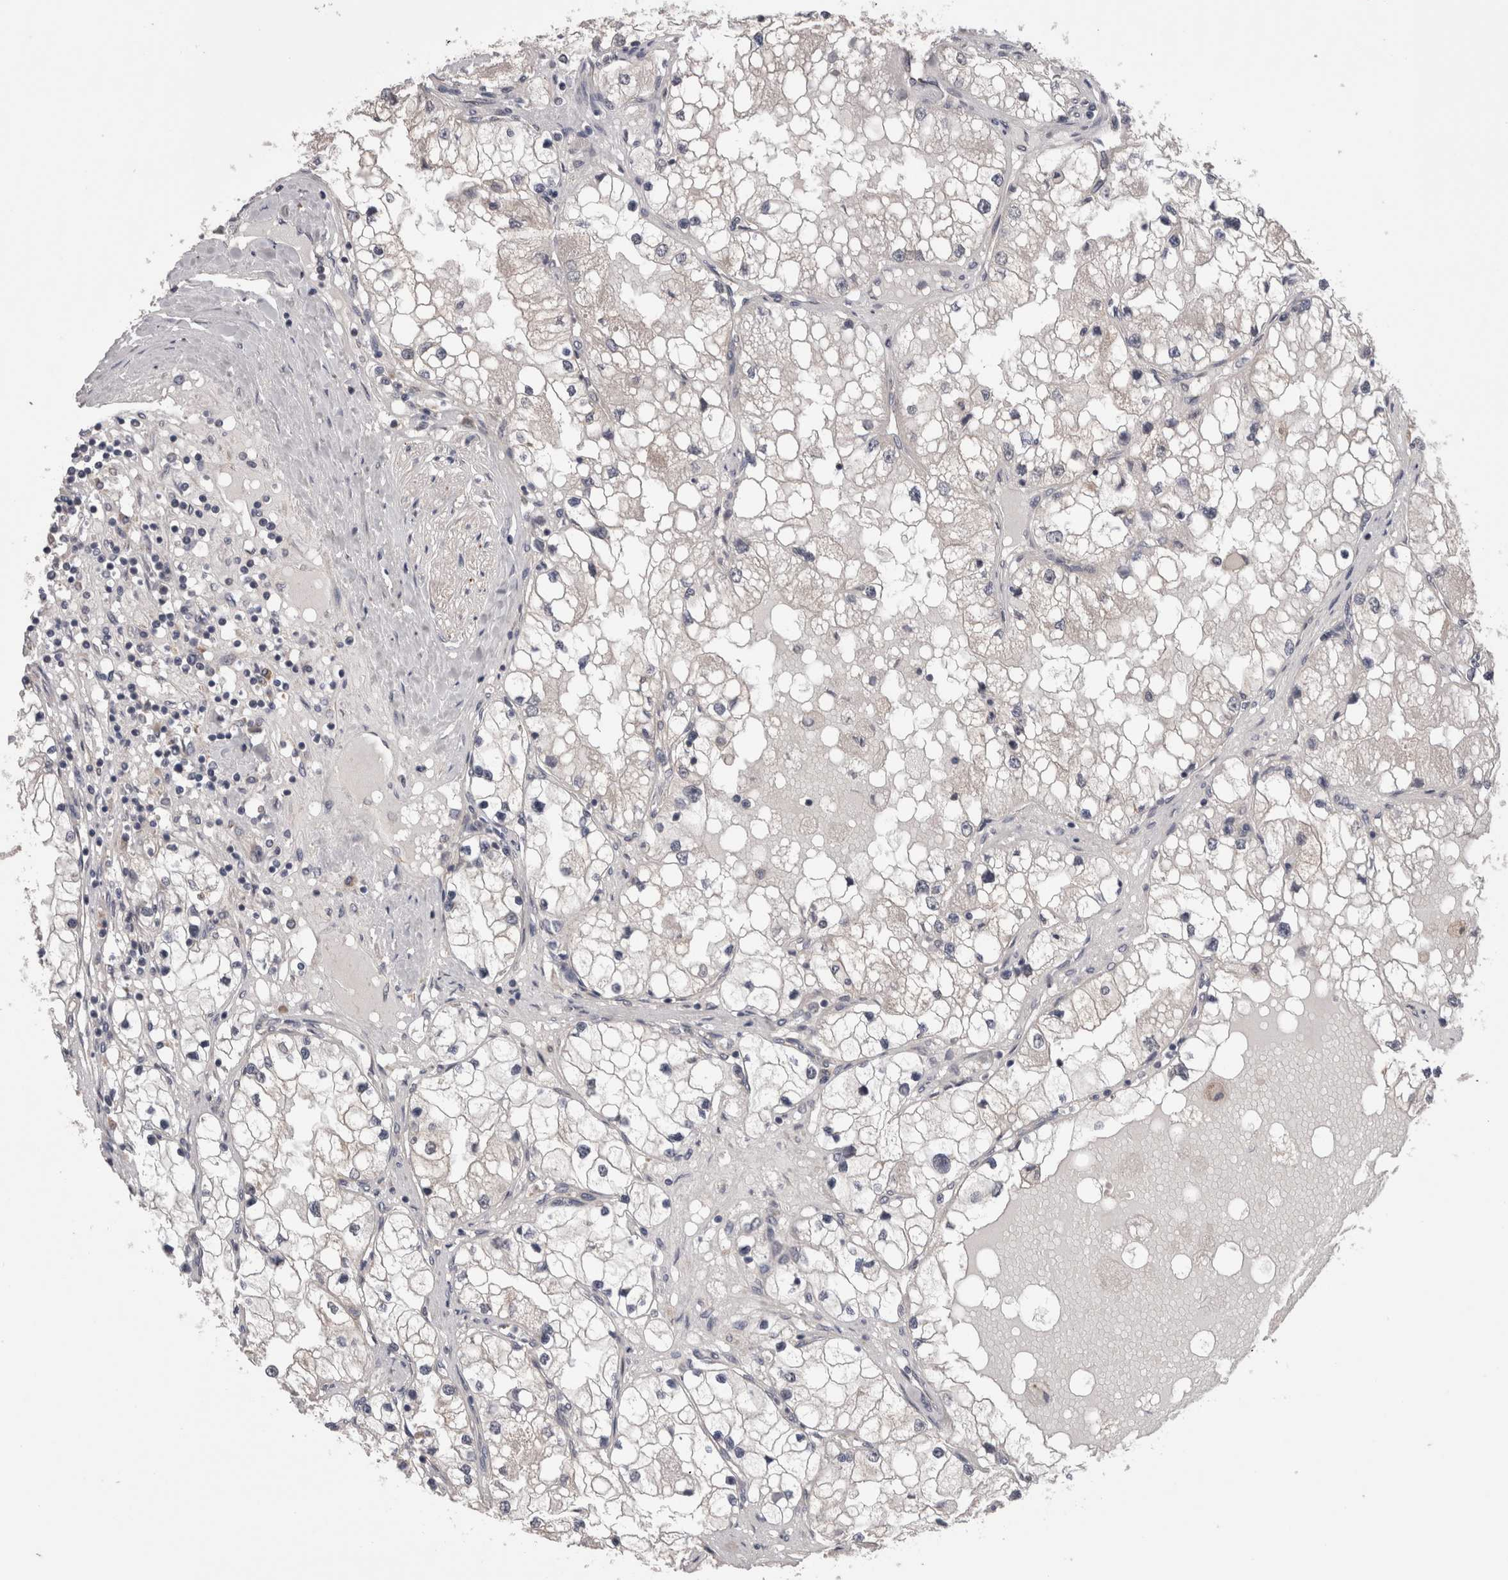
{"staining": {"intensity": "negative", "quantity": "none", "location": "none"}, "tissue": "renal cancer", "cell_type": "Tumor cells", "image_type": "cancer", "snomed": [{"axis": "morphology", "description": "Adenocarcinoma, NOS"}, {"axis": "topography", "description": "Kidney"}], "caption": "Human renal cancer stained for a protein using IHC demonstrates no expression in tumor cells.", "gene": "DCTN6", "patient": {"sex": "male", "age": 68}}